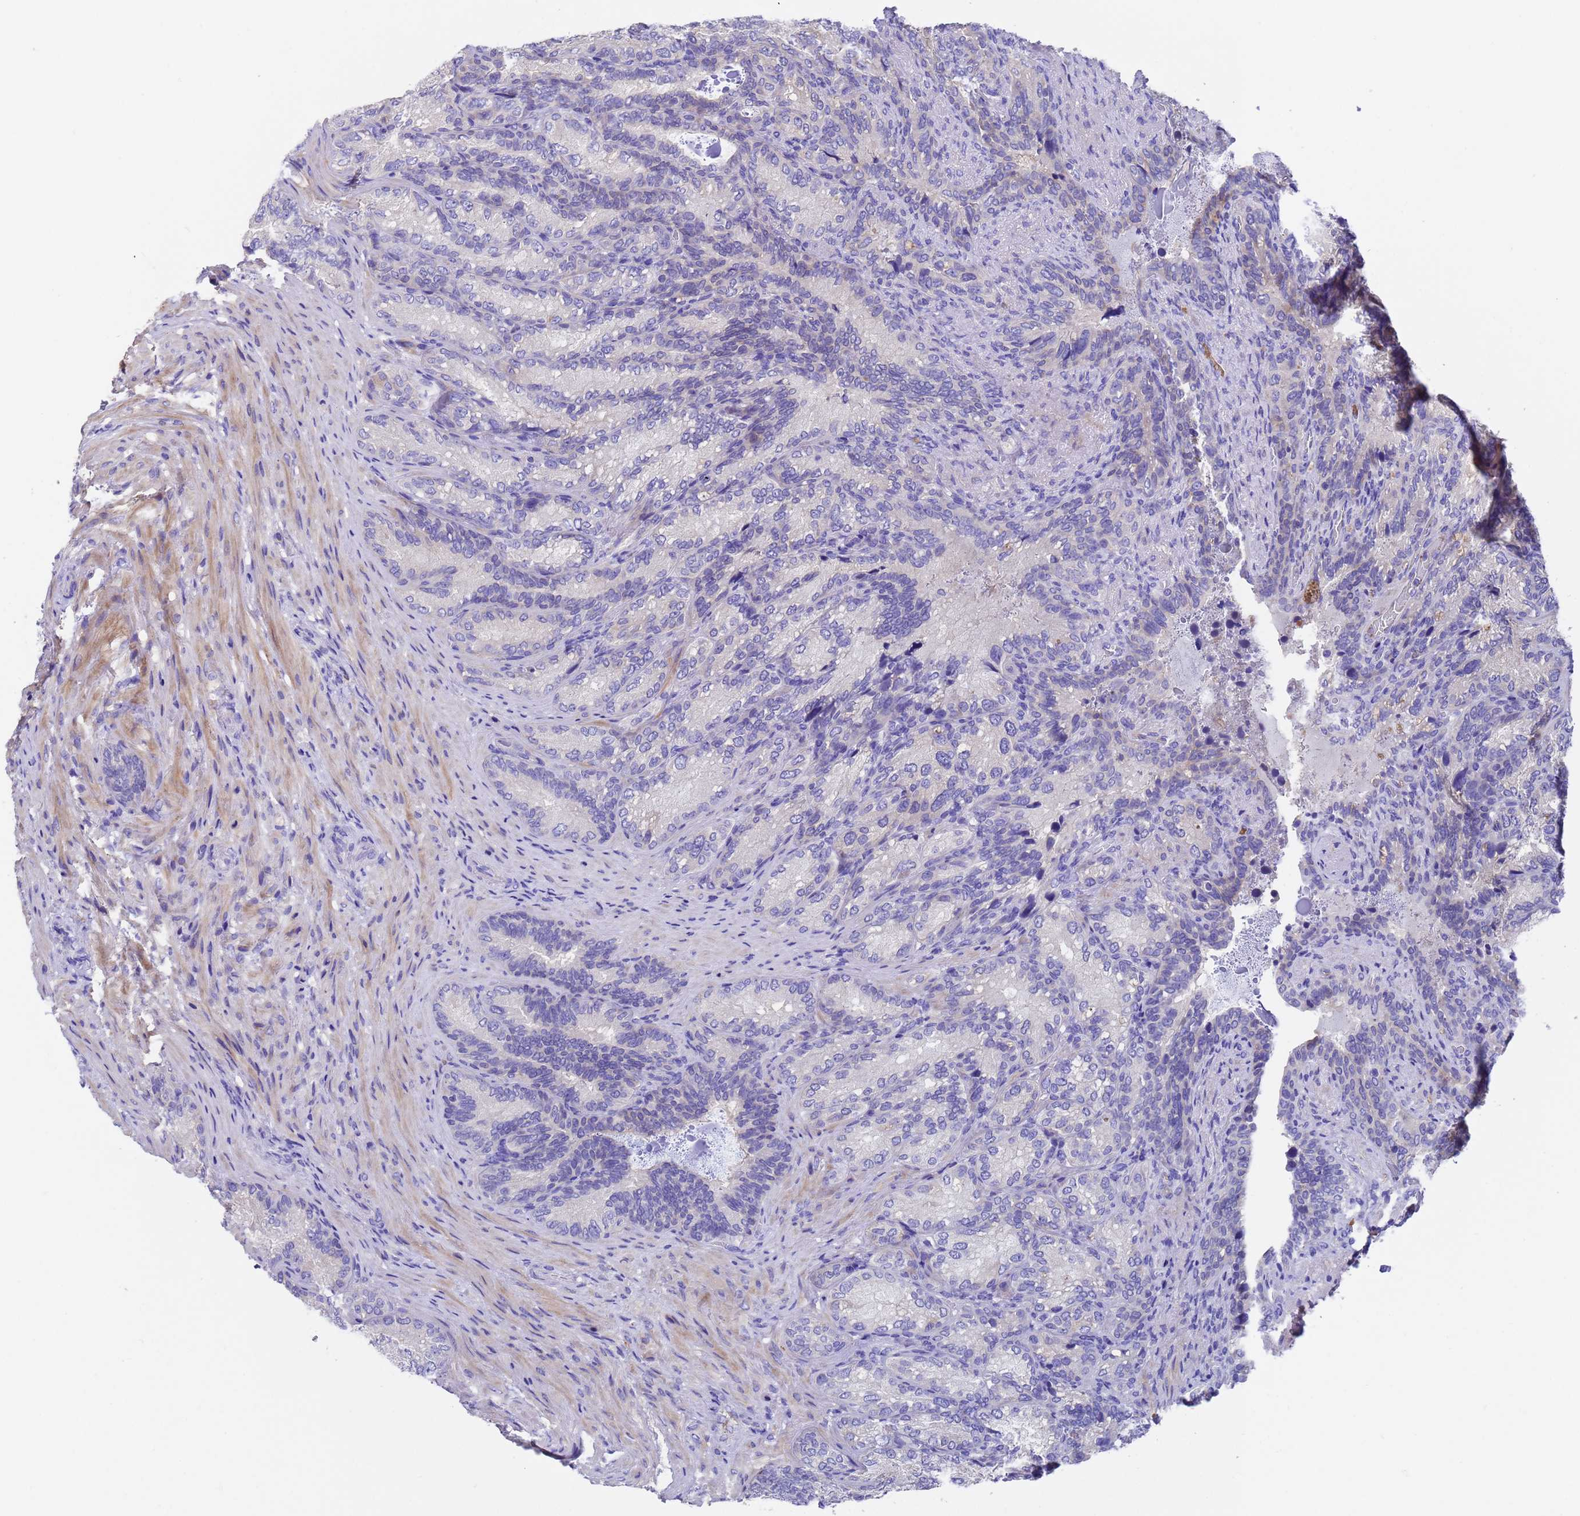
{"staining": {"intensity": "negative", "quantity": "none", "location": "none"}, "tissue": "seminal vesicle", "cell_type": "Glandular cells", "image_type": "normal", "snomed": [{"axis": "morphology", "description": "Normal tissue, NOS"}, {"axis": "topography", "description": "Seminal veicle"}], "caption": "IHC histopathology image of unremarkable seminal vesicle: human seminal vesicle stained with DAB displays no significant protein expression in glandular cells.", "gene": "ELP6", "patient": {"sex": "male", "age": 58}}